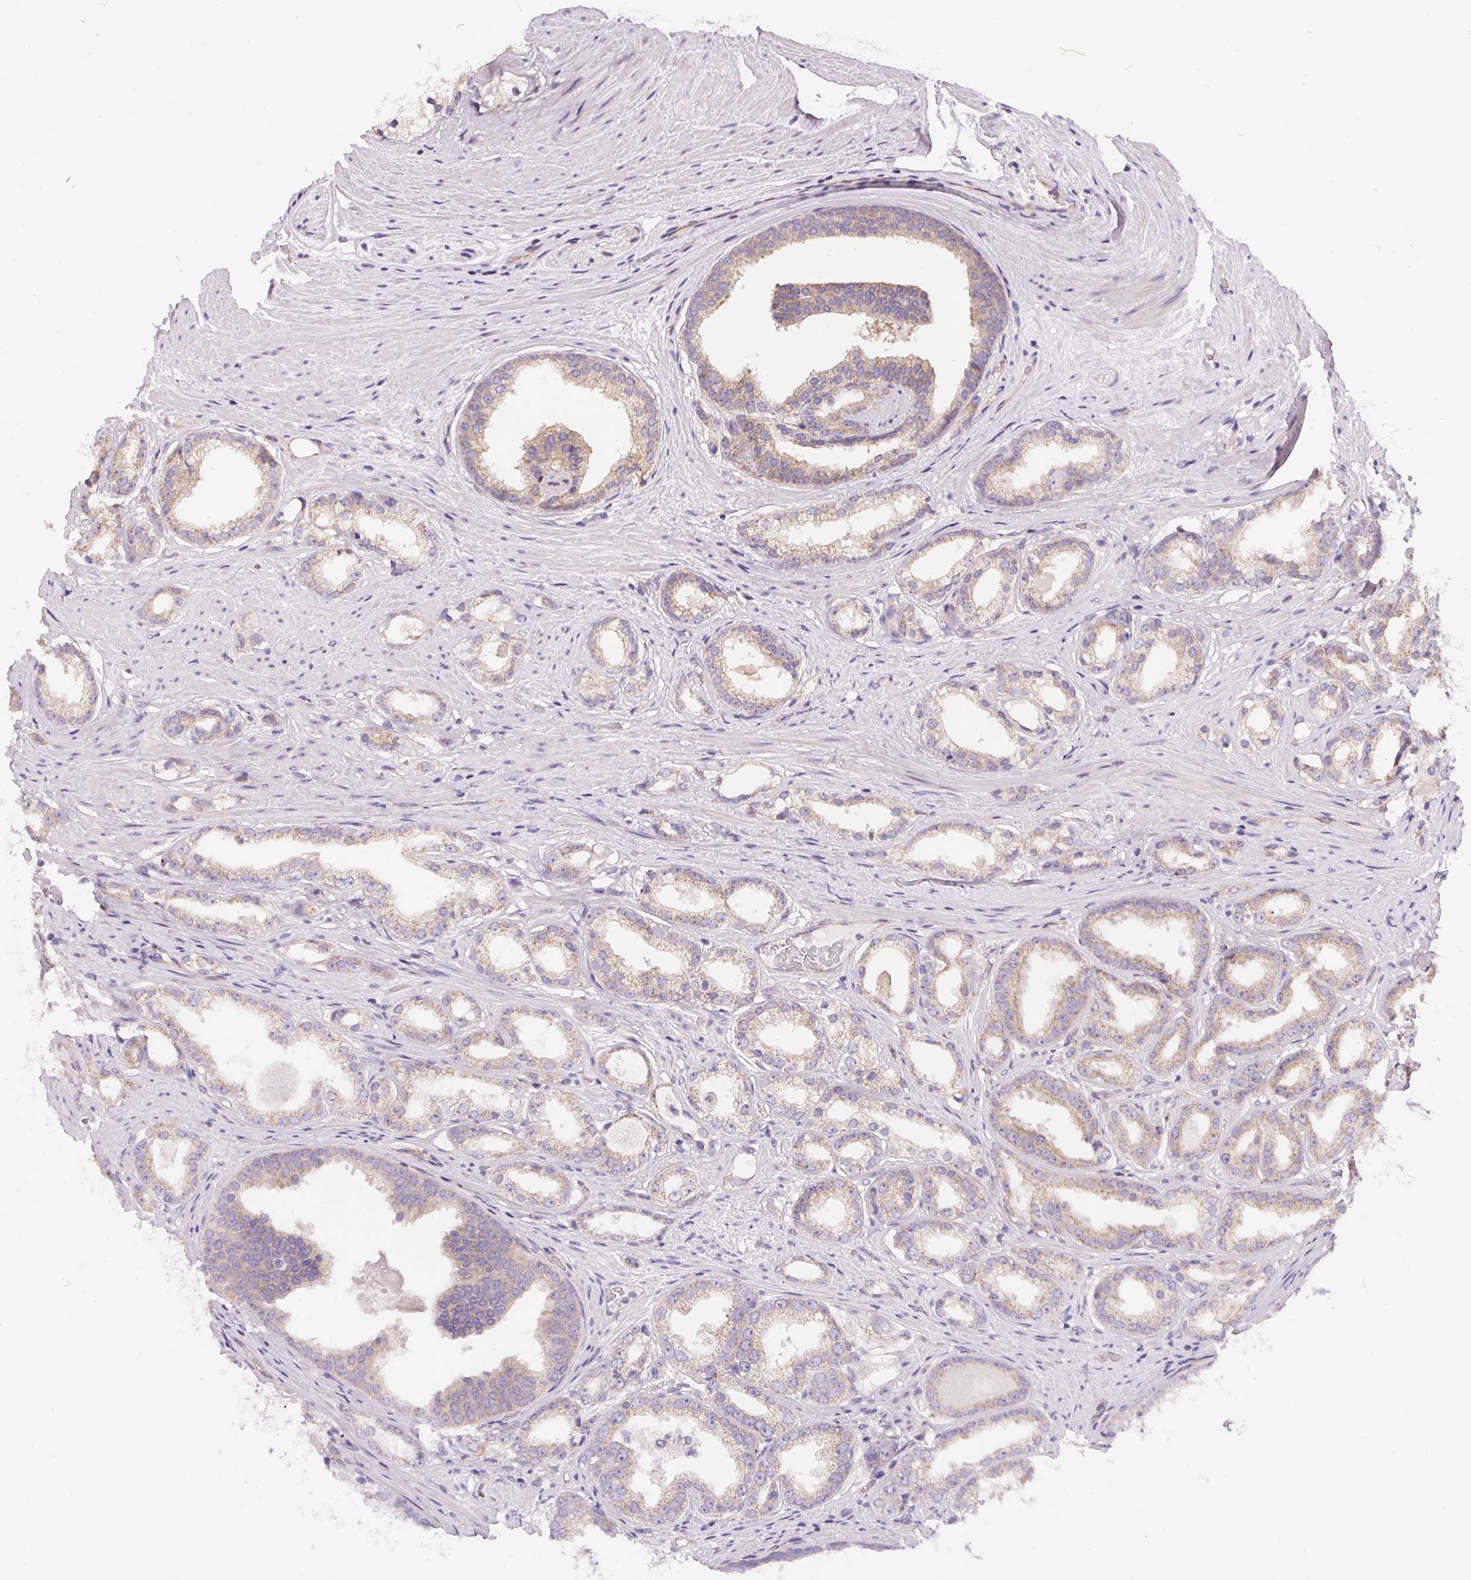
{"staining": {"intensity": "weak", "quantity": "25%-75%", "location": "cytoplasmic/membranous"}, "tissue": "prostate cancer", "cell_type": "Tumor cells", "image_type": "cancer", "snomed": [{"axis": "morphology", "description": "Adenocarcinoma, Low grade"}, {"axis": "topography", "description": "Prostate"}], "caption": "Protein analysis of prostate adenocarcinoma (low-grade) tissue demonstrates weak cytoplasmic/membranous staining in about 25%-75% of tumor cells.", "gene": "APLP1", "patient": {"sex": "male", "age": 65}}